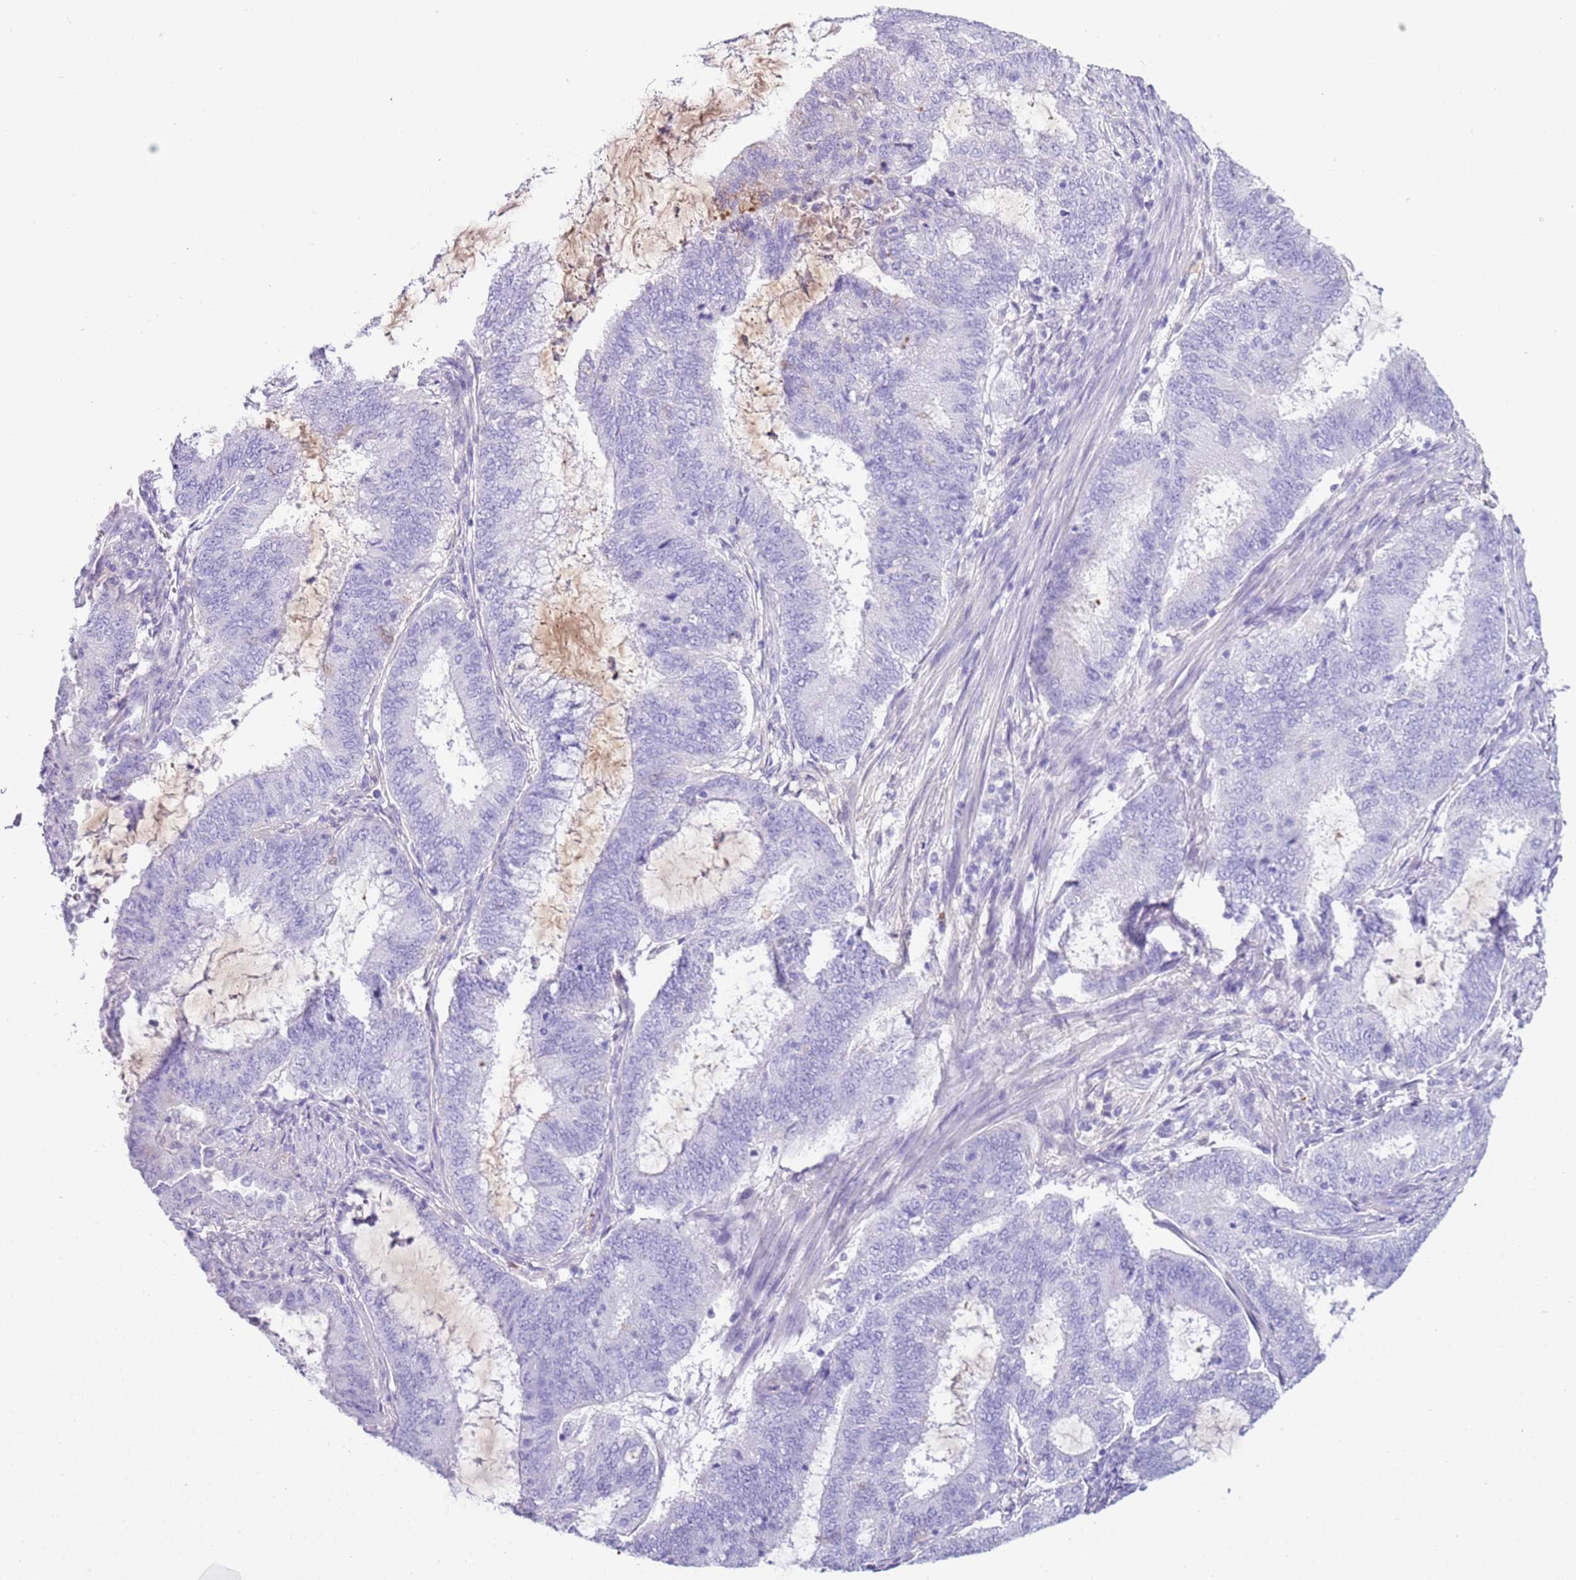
{"staining": {"intensity": "negative", "quantity": "none", "location": "none"}, "tissue": "endometrial cancer", "cell_type": "Tumor cells", "image_type": "cancer", "snomed": [{"axis": "morphology", "description": "Adenocarcinoma, NOS"}, {"axis": "topography", "description": "Endometrium"}], "caption": "High magnification brightfield microscopy of endometrial adenocarcinoma stained with DAB (3,3'-diaminobenzidine) (brown) and counterstained with hematoxylin (blue): tumor cells show no significant positivity.", "gene": "IGKV3D-11", "patient": {"sex": "female", "age": 51}}